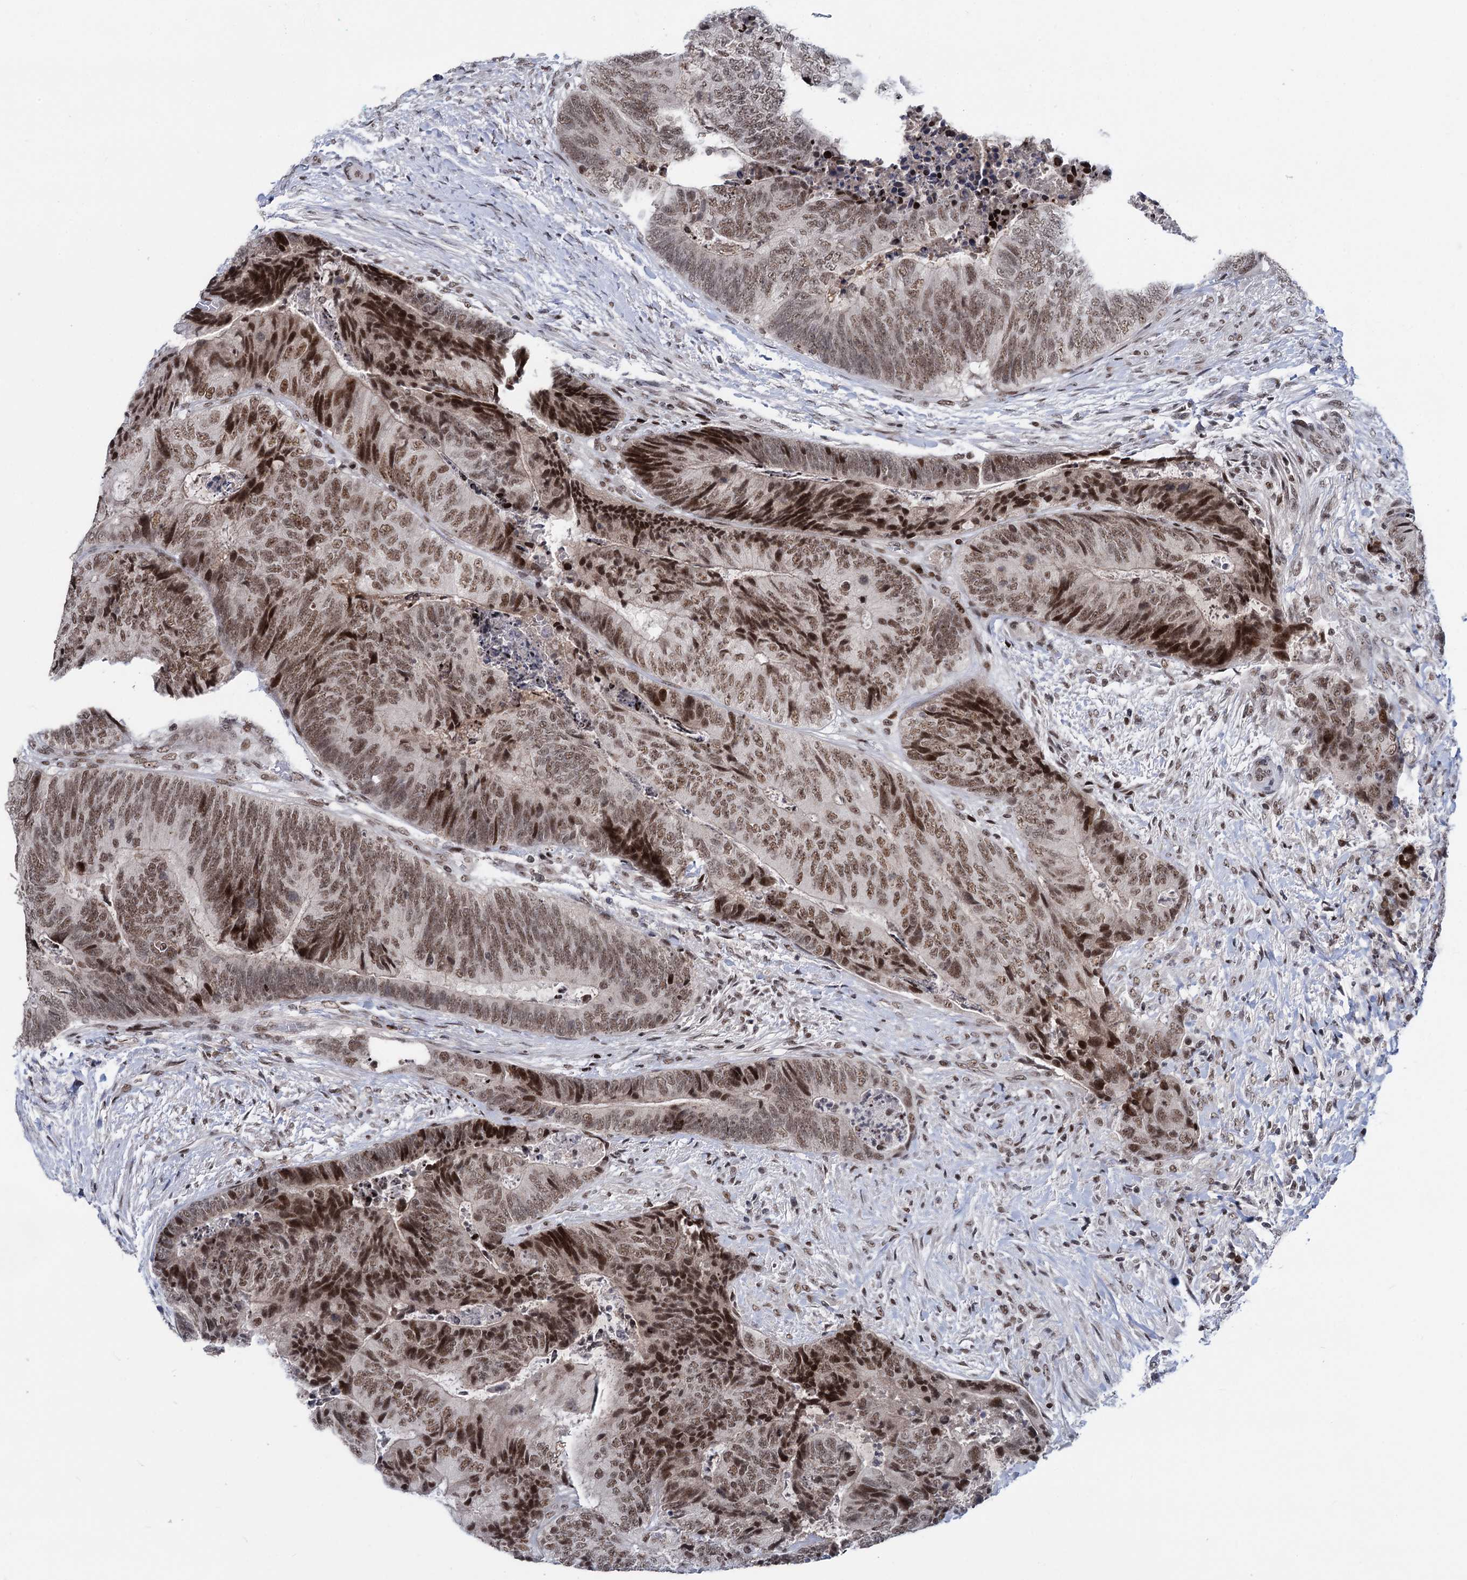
{"staining": {"intensity": "moderate", "quantity": ">75%", "location": "nuclear"}, "tissue": "colorectal cancer", "cell_type": "Tumor cells", "image_type": "cancer", "snomed": [{"axis": "morphology", "description": "Adenocarcinoma, NOS"}, {"axis": "topography", "description": "Colon"}], "caption": "Colorectal cancer stained for a protein displays moderate nuclear positivity in tumor cells.", "gene": "ZCCHC10", "patient": {"sex": "female", "age": 67}}